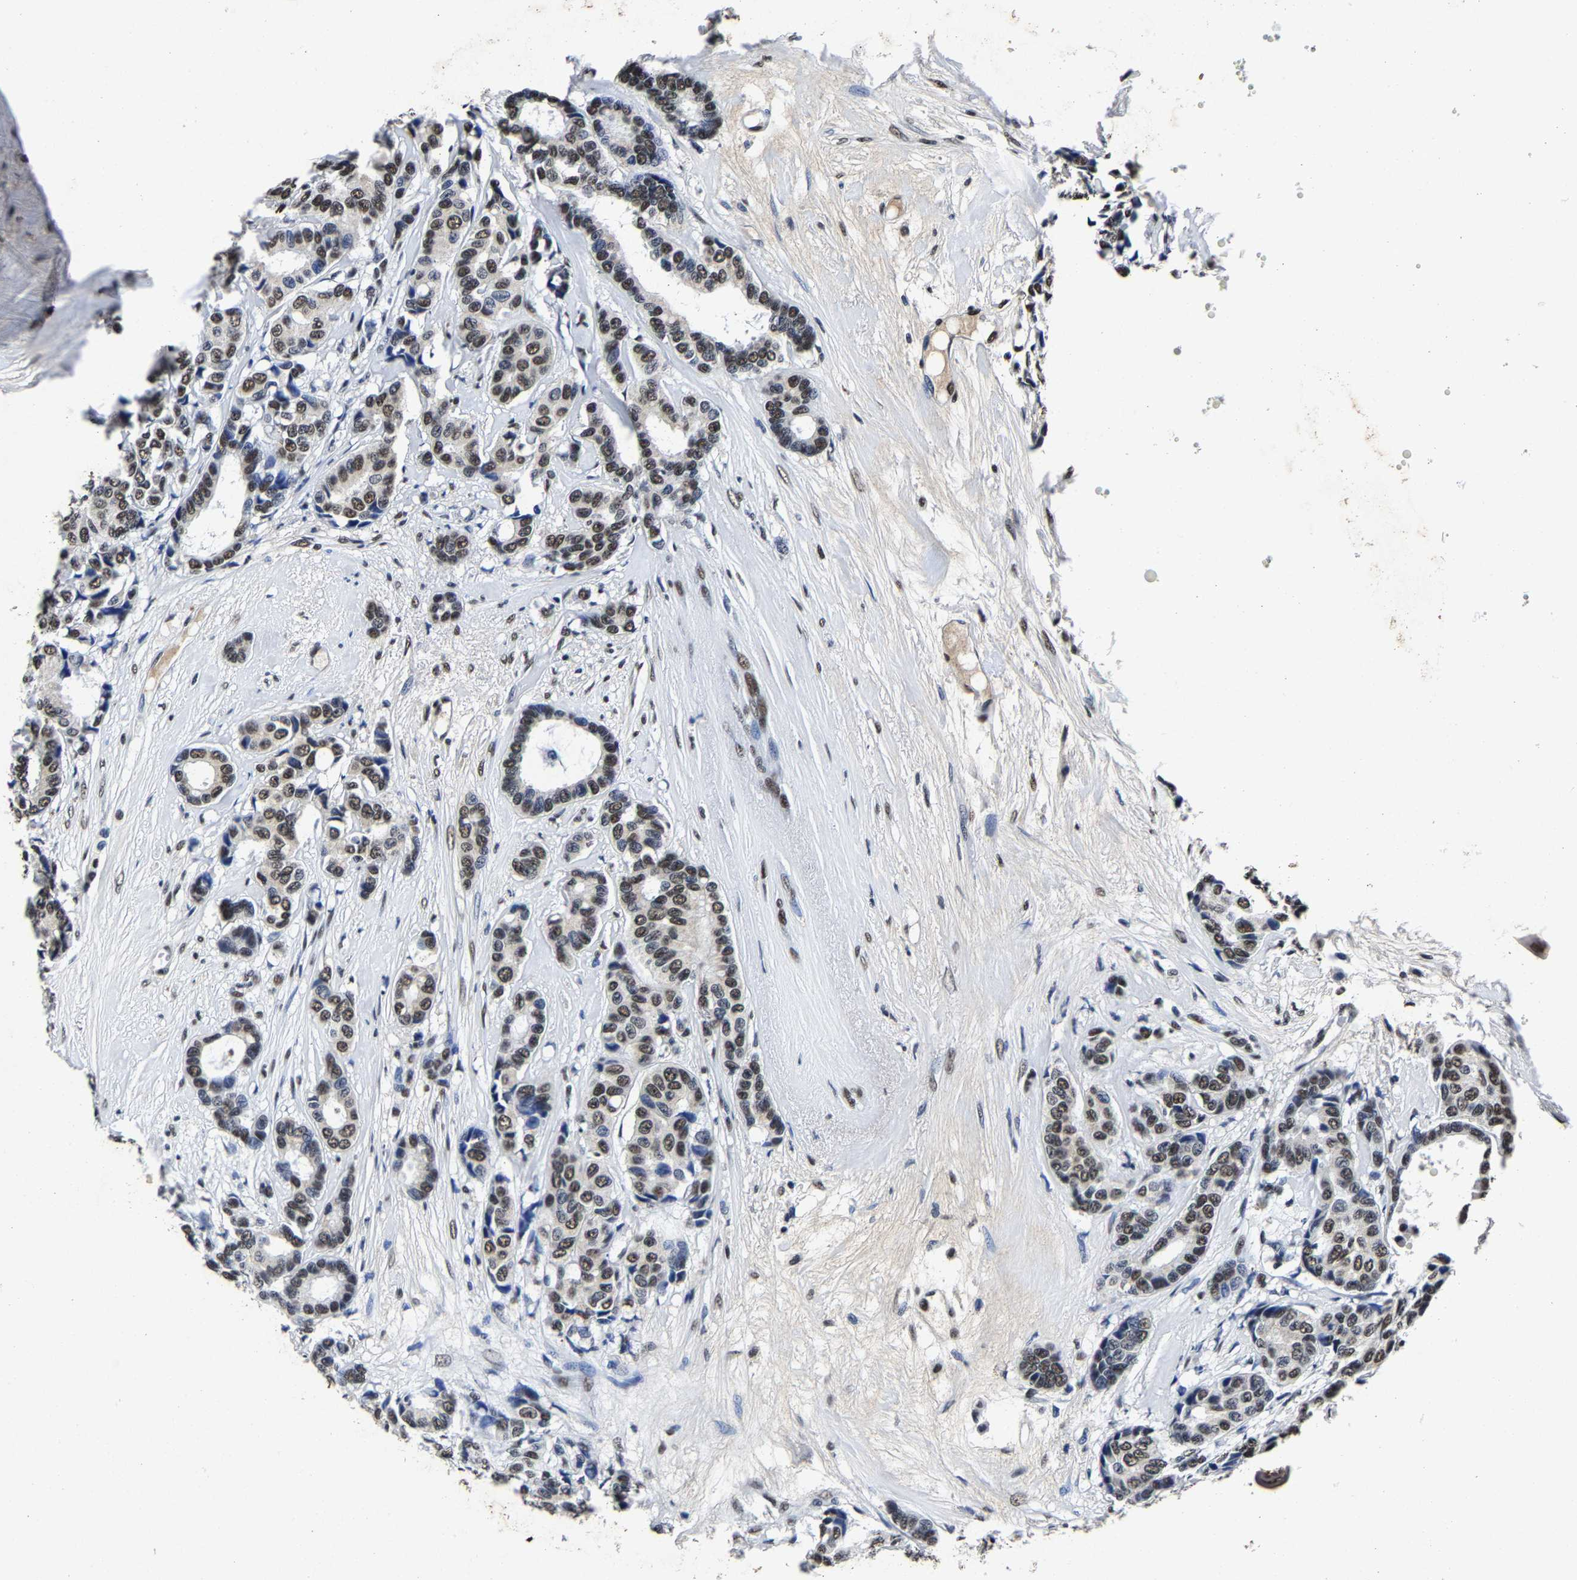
{"staining": {"intensity": "moderate", "quantity": ">75%", "location": "nuclear"}, "tissue": "breast cancer", "cell_type": "Tumor cells", "image_type": "cancer", "snomed": [{"axis": "morphology", "description": "Duct carcinoma"}, {"axis": "topography", "description": "Breast"}], "caption": "Breast cancer (infiltrating ductal carcinoma) tissue reveals moderate nuclear expression in approximately >75% of tumor cells, visualized by immunohistochemistry. (IHC, brightfield microscopy, high magnification).", "gene": "RBM45", "patient": {"sex": "female", "age": 87}}